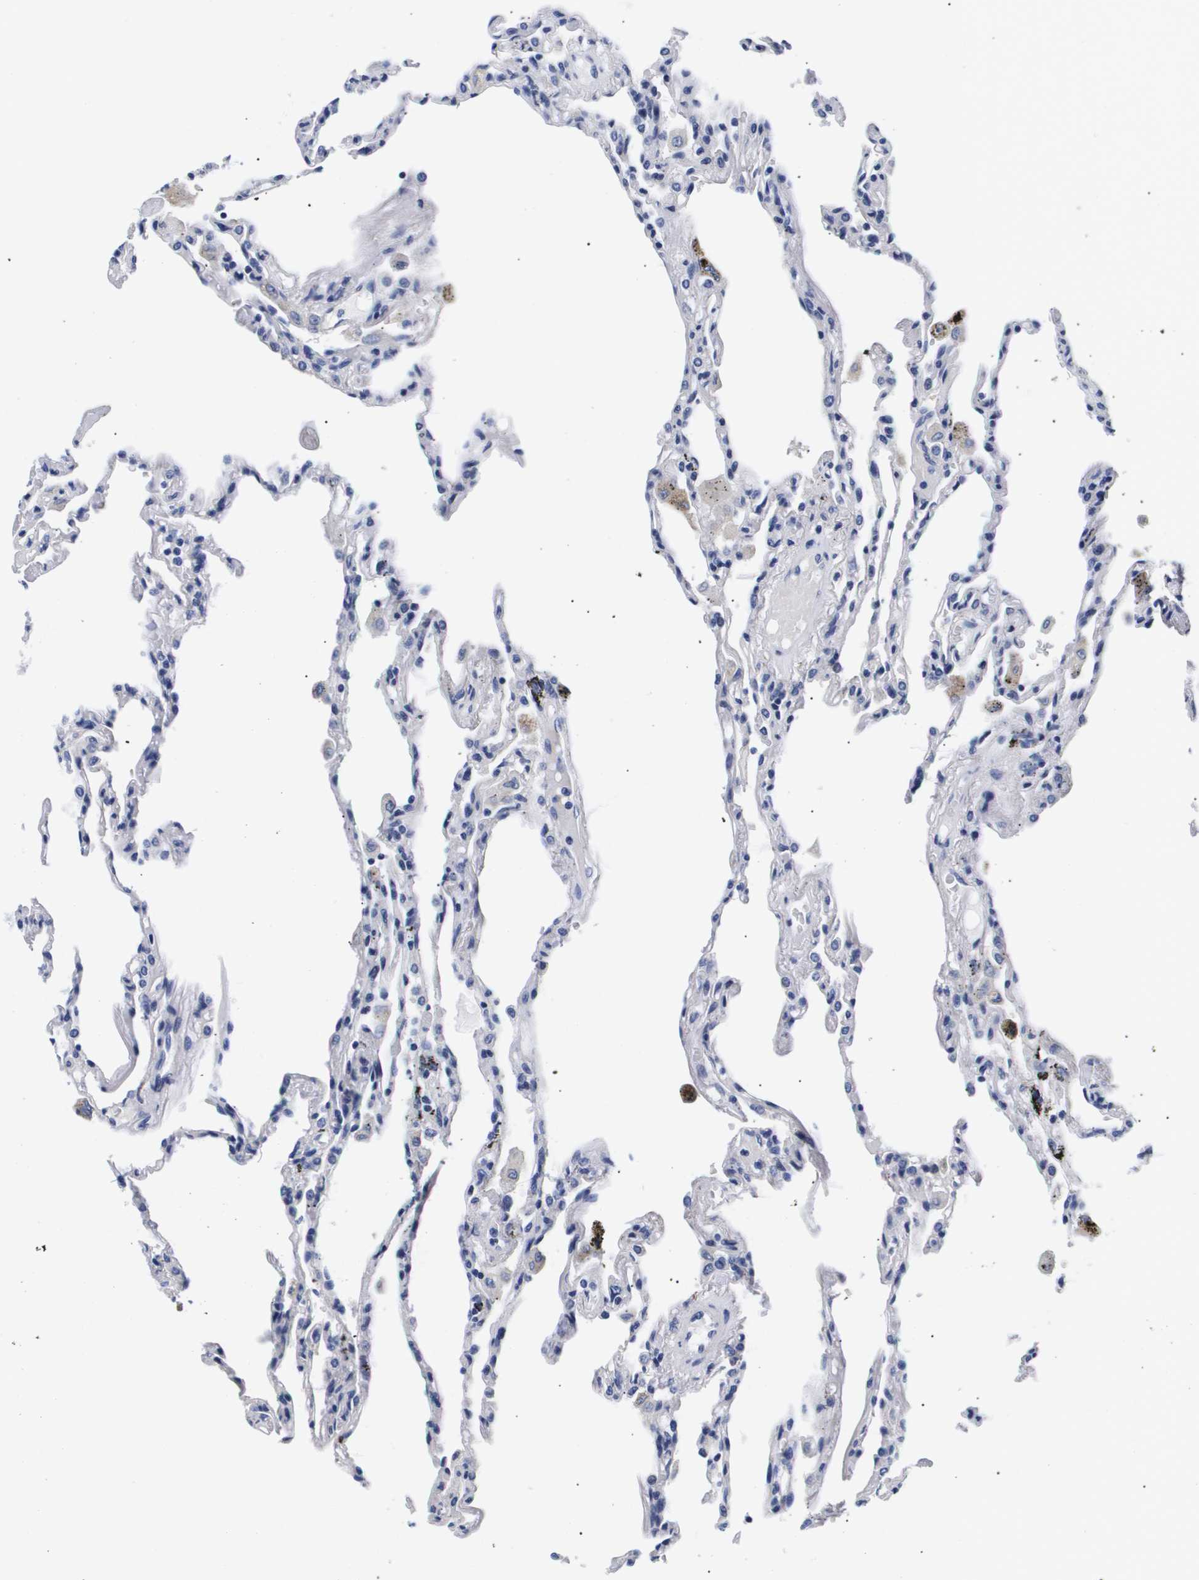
{"staining": {"intensity": "negative", "quantity": "none", "location": "none"}, "tissue": "lung", "cell_type": "Alveolar cells", "image_type": "normal", "snomed": [{"axis": "morphology", "description": "Normal tissue, NOS"}, {"axis": "topography", "description": "Lung"}], "caption": "IHC of unremarkable human lung reveals no staining in alveolar cells. (DAB (3,3'-diaminobenzidine) immunohistochemistry, high magnification).", "gene": "ATP6V0A4", "patient": {"sex": "male", "age": 59}}